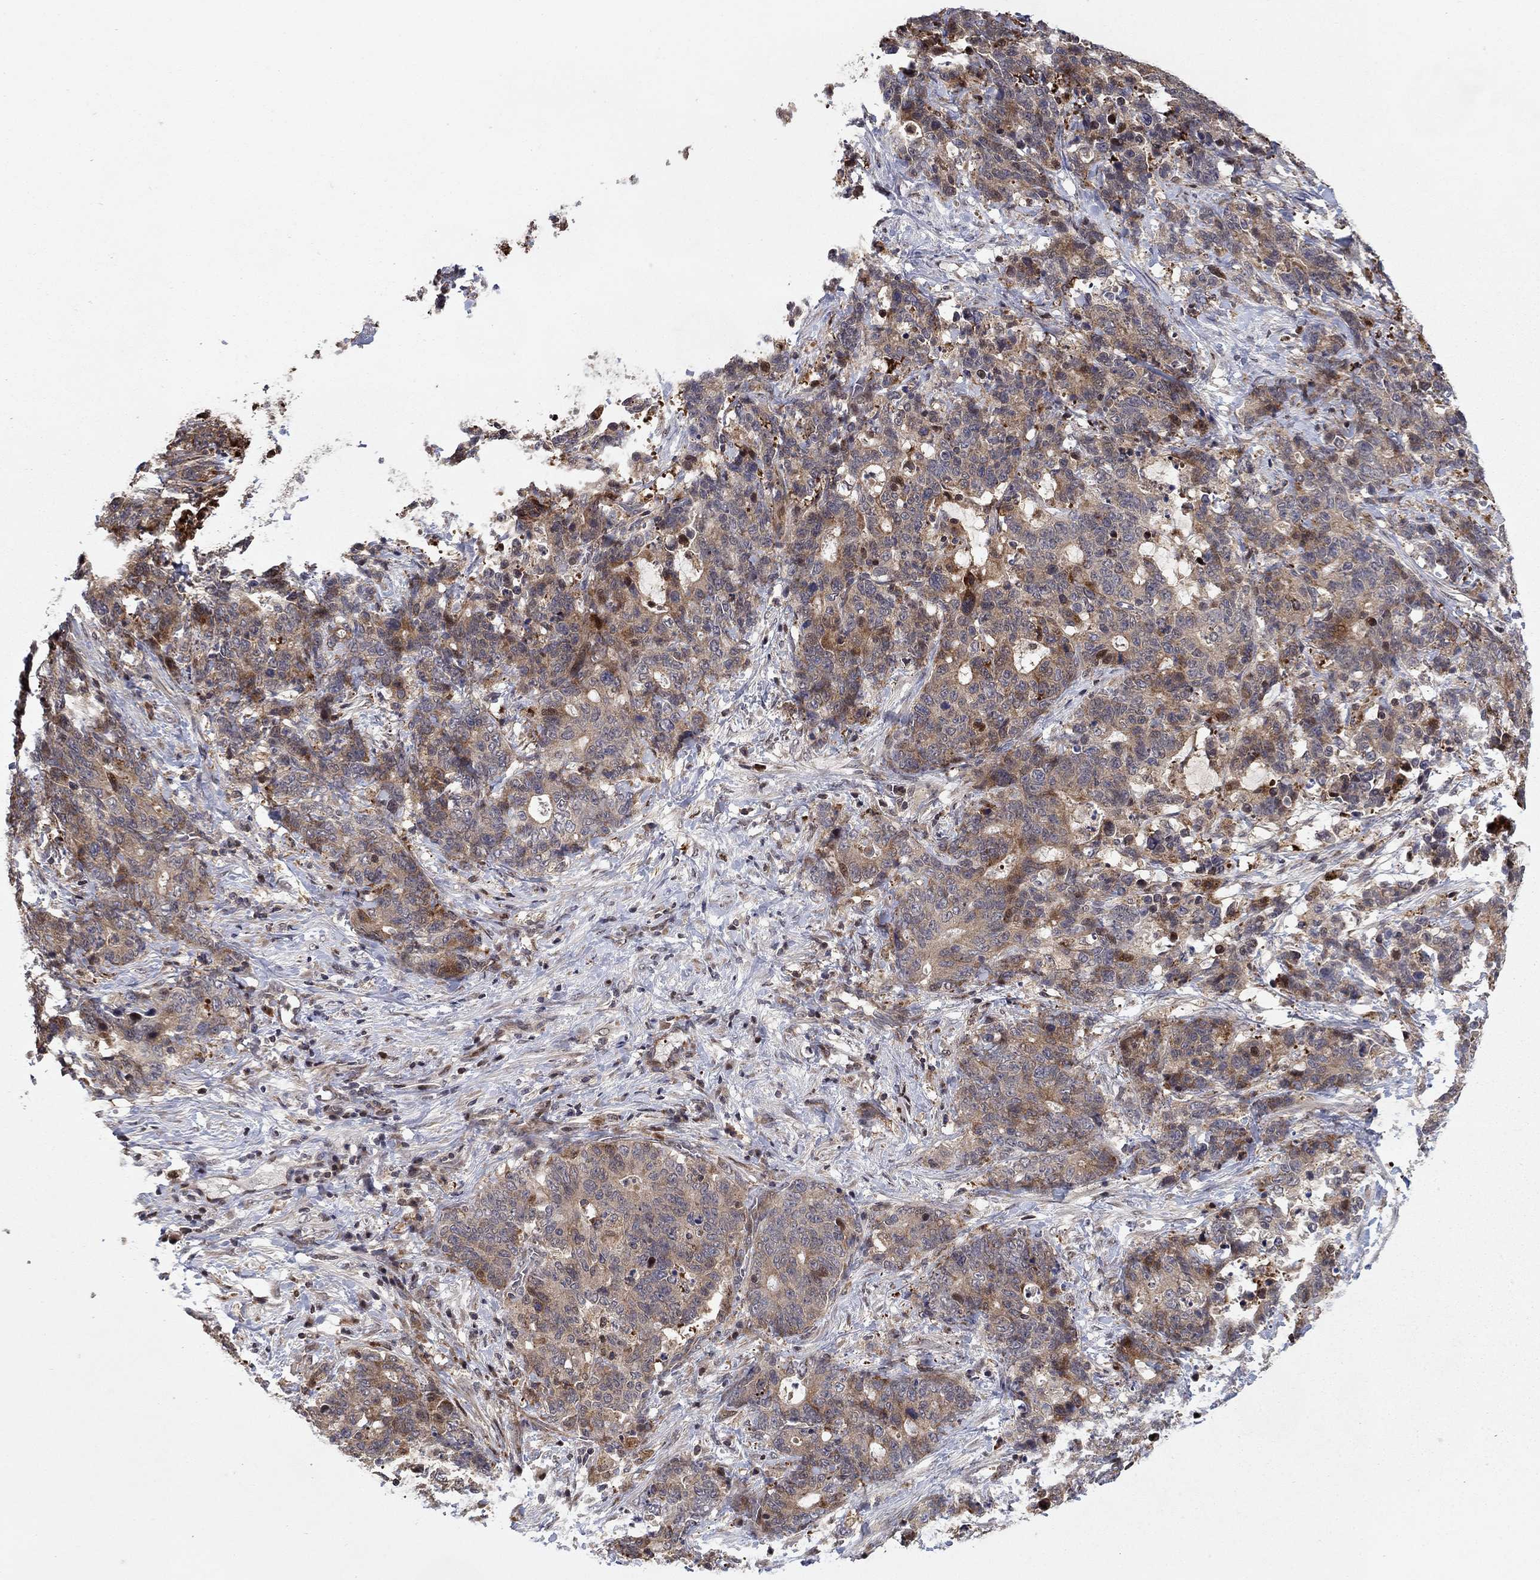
{"staining": {"intensity": "weak", "quantity": ">75%", "location": "cytoplasmic/membranous"}, "tissue": "stomach cancer", "cell_type": "Tumor cells", "image_type": "cancer", "snomed": [{"axis": "morphology", "description": "Normal tissue, NOS"}, {"axis": "morphology", "description": "Adenocarcinoma, NOS"}, {"axis": "topography", "description": "Stomach"}], "caption": "About >75% of tumor cells in stomach adenocarcinoma reveal weak cytoplasmic/membranous protein expression as visualized by brown immunohistochemical staining.", "gene": "LPCAT4", "patient": {"sex": "female", "age": 64}}